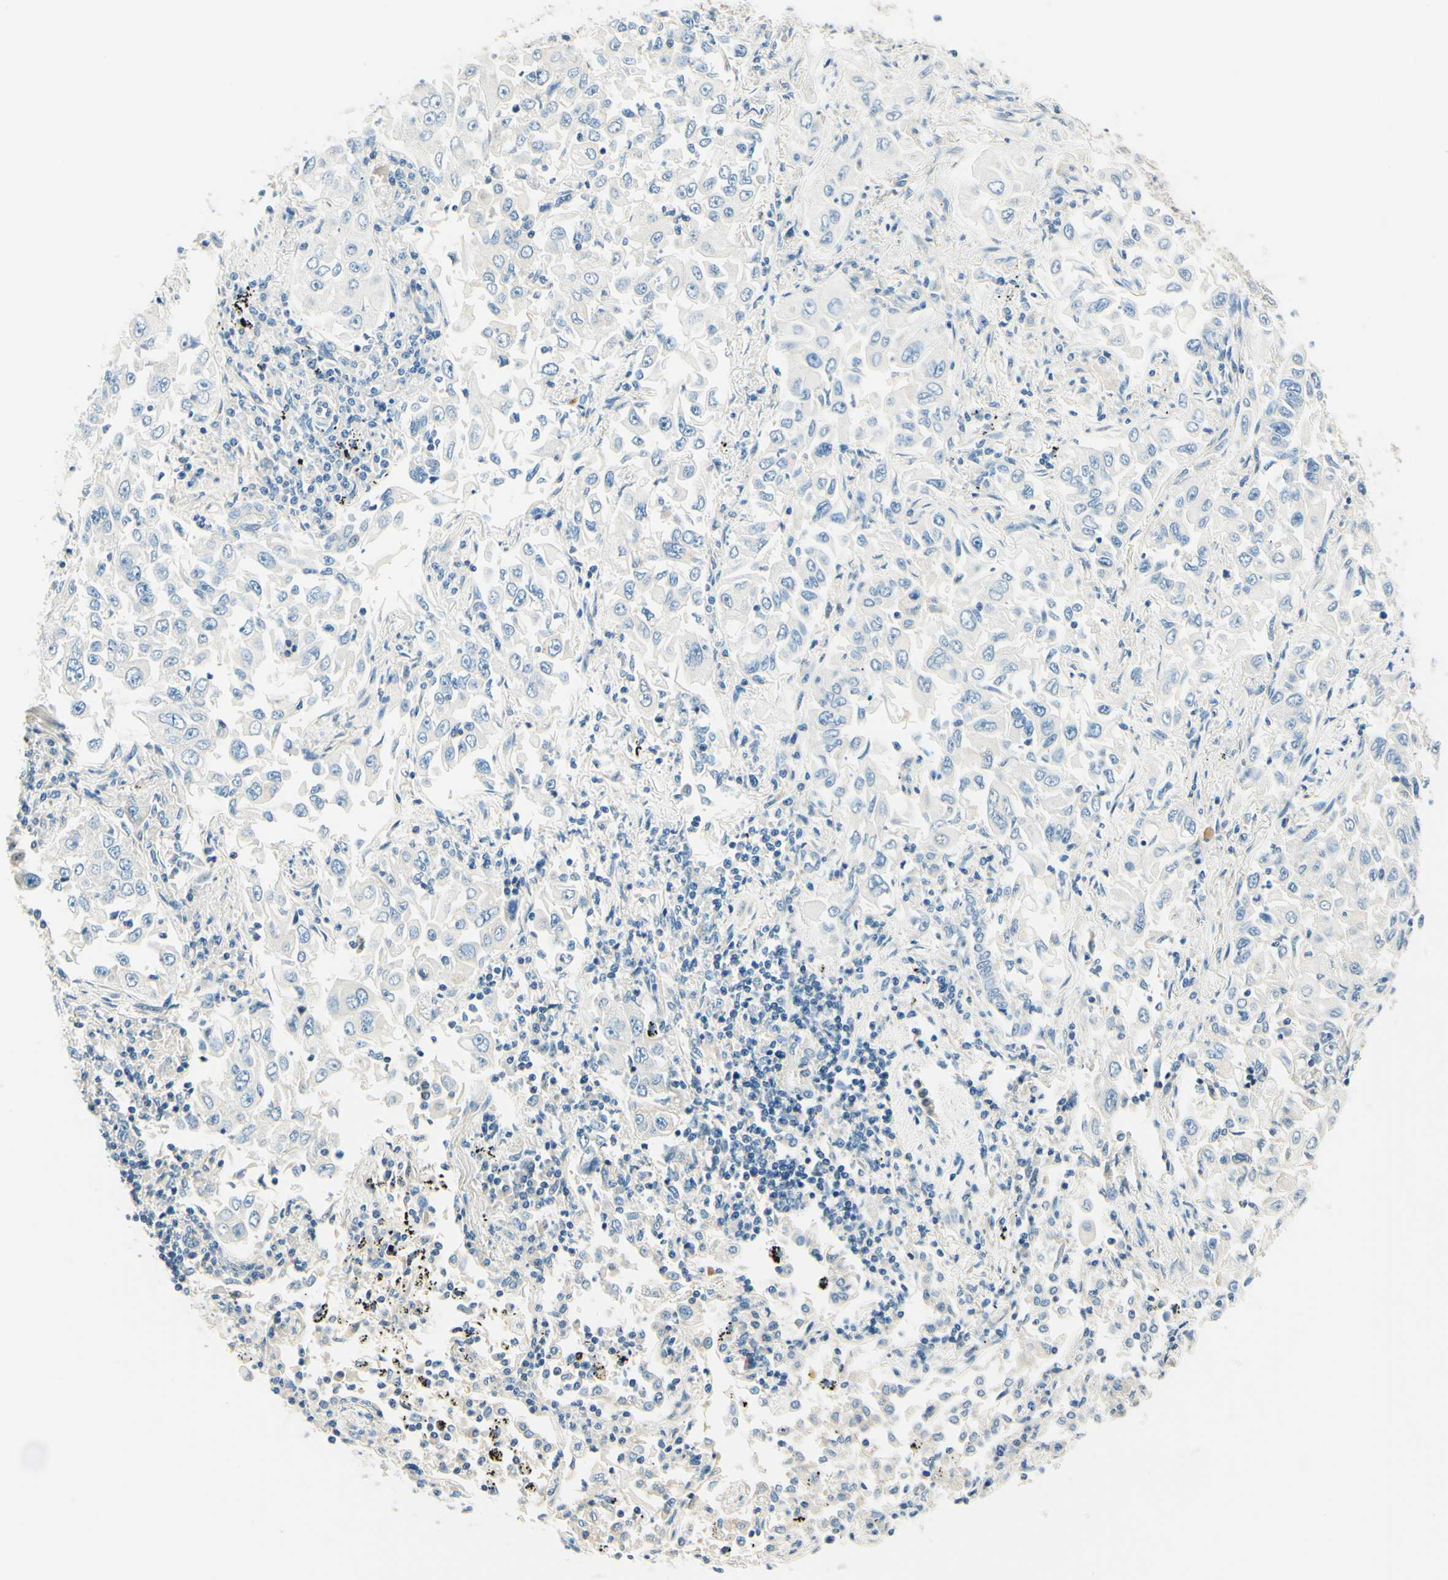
{"staining": {"intensity": "negative", "quantity": "none", "location": "none"}, "tissue": "lung cancer", "cell_type": "Tumor cells", "image_type": "cancer", "snomed": [{"axis": "morphology", "description": "Adenocarcinoma, NOS"}, {"axis": "topography", "description": "Lung"}], "caption": "Immunohistochemical staining of human lung adenocarcinoma reveals no significant expression in tumor cells.", "gene": "TAOK2", "patient": {"sex": "male", "age": 84}}